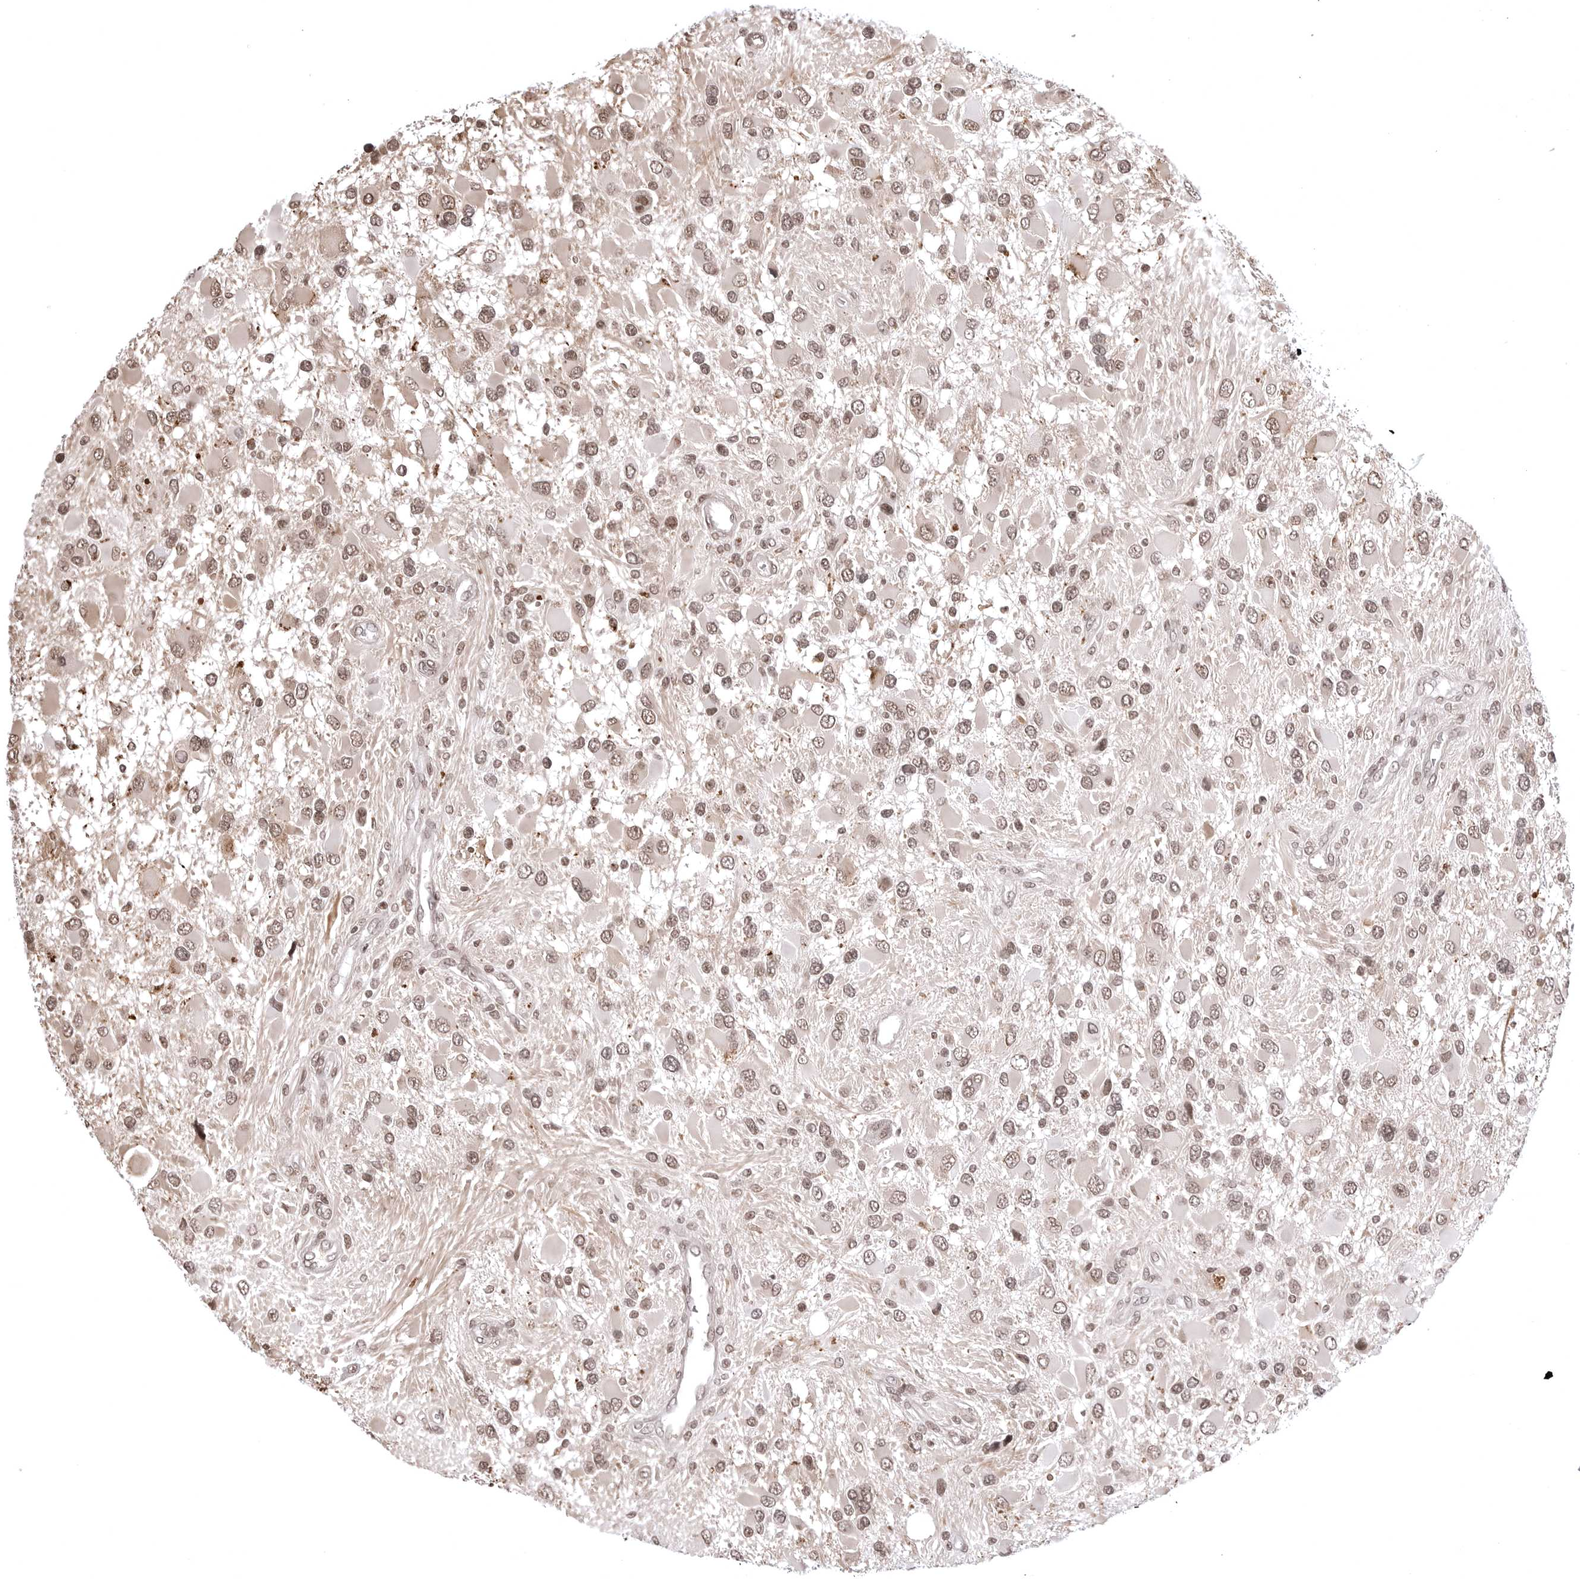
{"staining": {"intensity": "moderate", "quantity": ">75%", "location": "nuclear"}, "tissue": "glioma", "cell_type": "Tumor cells", "image_type": "cancer", "snomed": [{"axis": "morphology", "description": "Glioma, malignant, High grade"}, {"axis": "topography", "description": "Brain"}], "caption": "About >75% of tumor cells in human glioma display moderate nuclear protein staining as visualized by brown immunohistochemical staining.", "gene": "PHF3", "patient": {"sex": "male", "age": 53}}